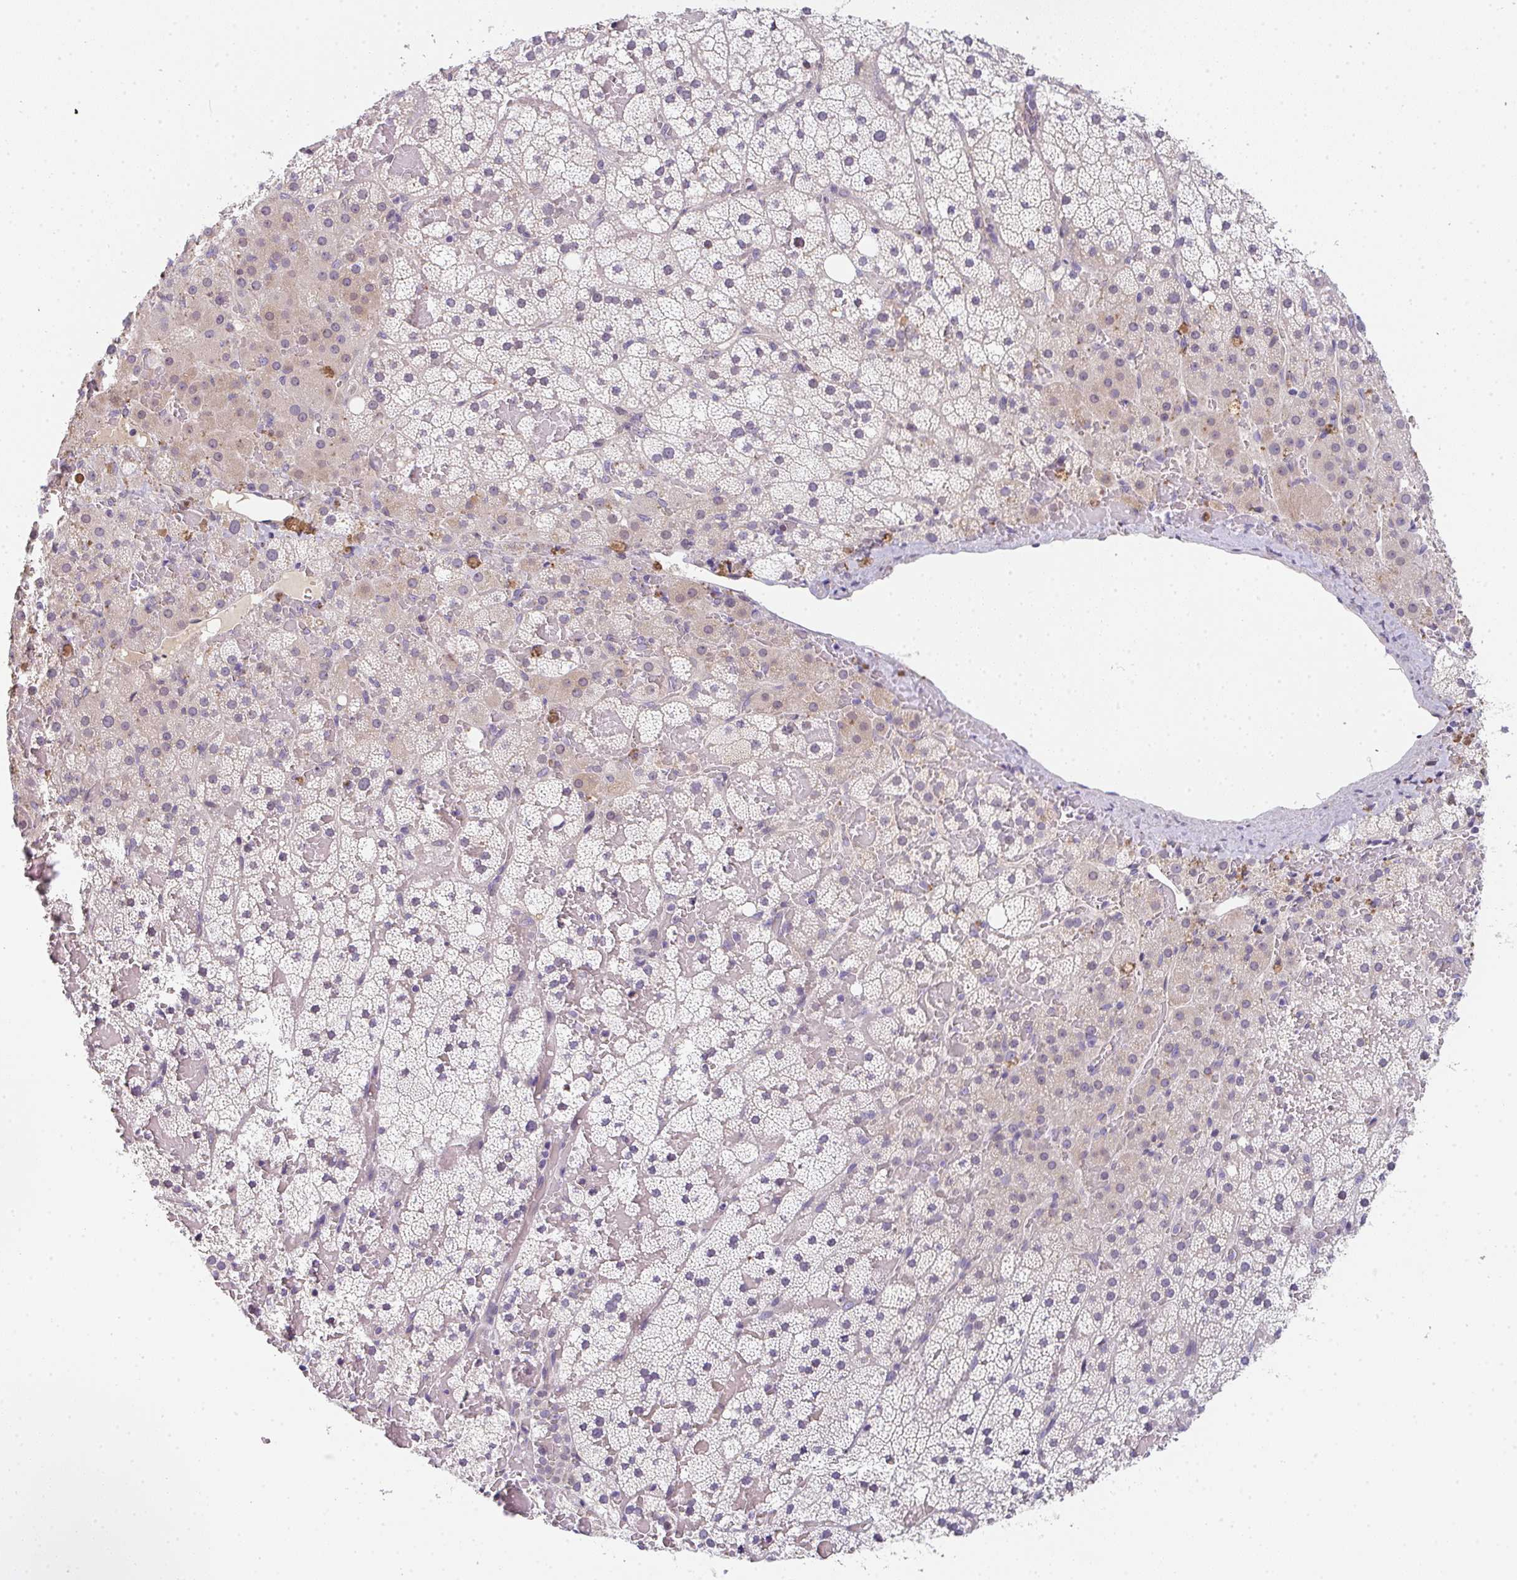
{"staining": {"intensity": "weak", "quantity": "<25%", "location": "cytoplasmic/membranous"}, "tissue": "adrenal gland", "cell_type": "Glandular cells", "image_type": "normal", "snomed": [{"axis": "morphology", "description": "Normal tissue, NOS"}, {"axis": "topography", "description": "Adrenal gland"}], "caption": "Protein analysis of benign adrenal gland displays no significant staining in glandular cells. Brightfield microscopy of immunohistochemistry stained with DAB (3,3'-diaminobenzidine) (brown) and hematoxylin (blue), captured at high magnification.", "gene": "TNFRSF10A", "patient": {"sex": "male", "age": 53}}